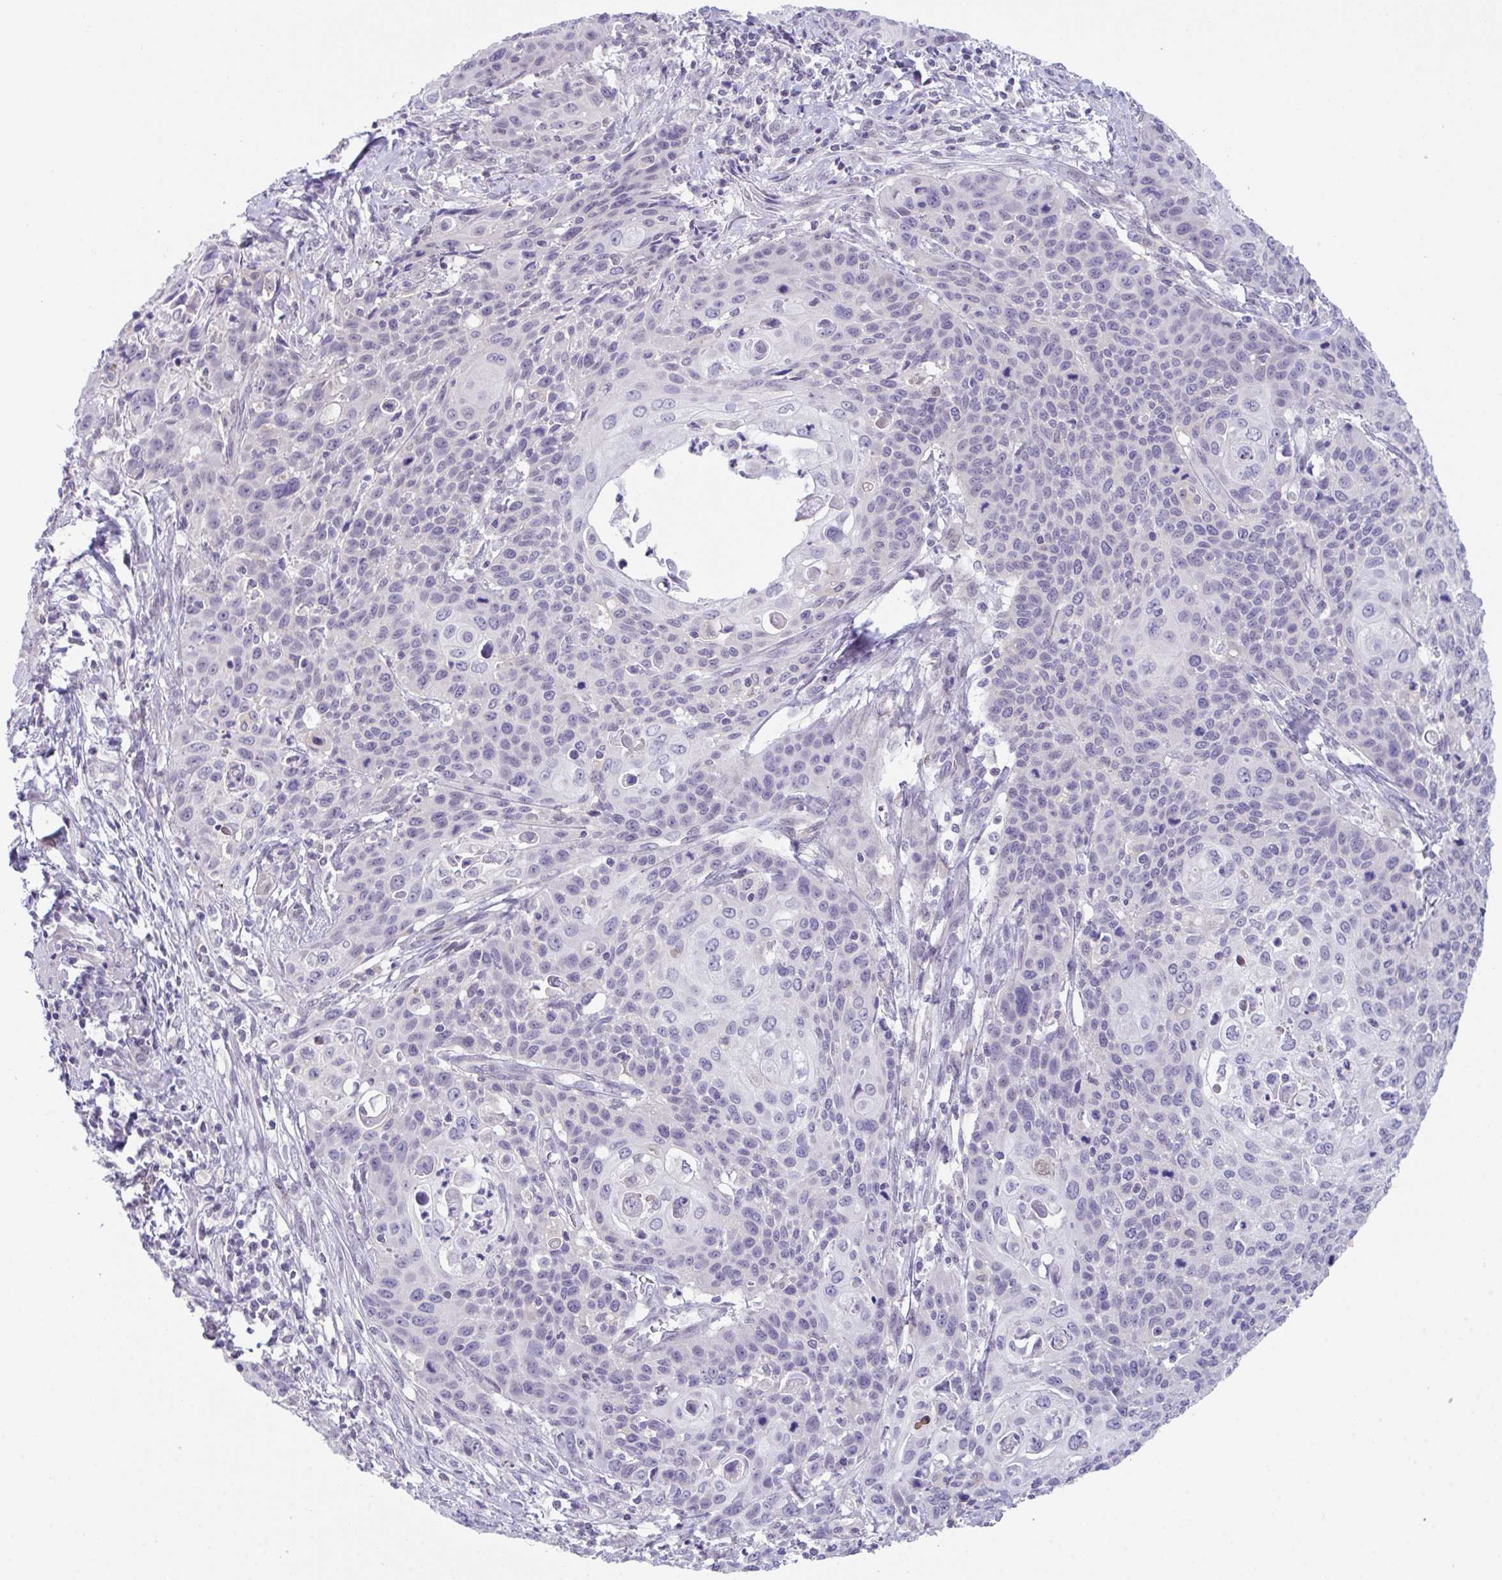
{"staining": {"intensity": "negative", "quantity": "none", "location": "none"}, "tissue": "cervical cancer", "cell_type": "Tumor cells", "image_type": "cancer", "snomed": [{"axis": "morphology", "description": "Squamous cell carcinoma, NOS"}, {"axis": "topography", "description": "Cervix"}], "caption": "The photomicrograph exhibits no staining of tumor cells in cervical squamous cell carcinoma.", "gene": "ATP6V0D2", "patient": {"sex": "female", "age": 65}}